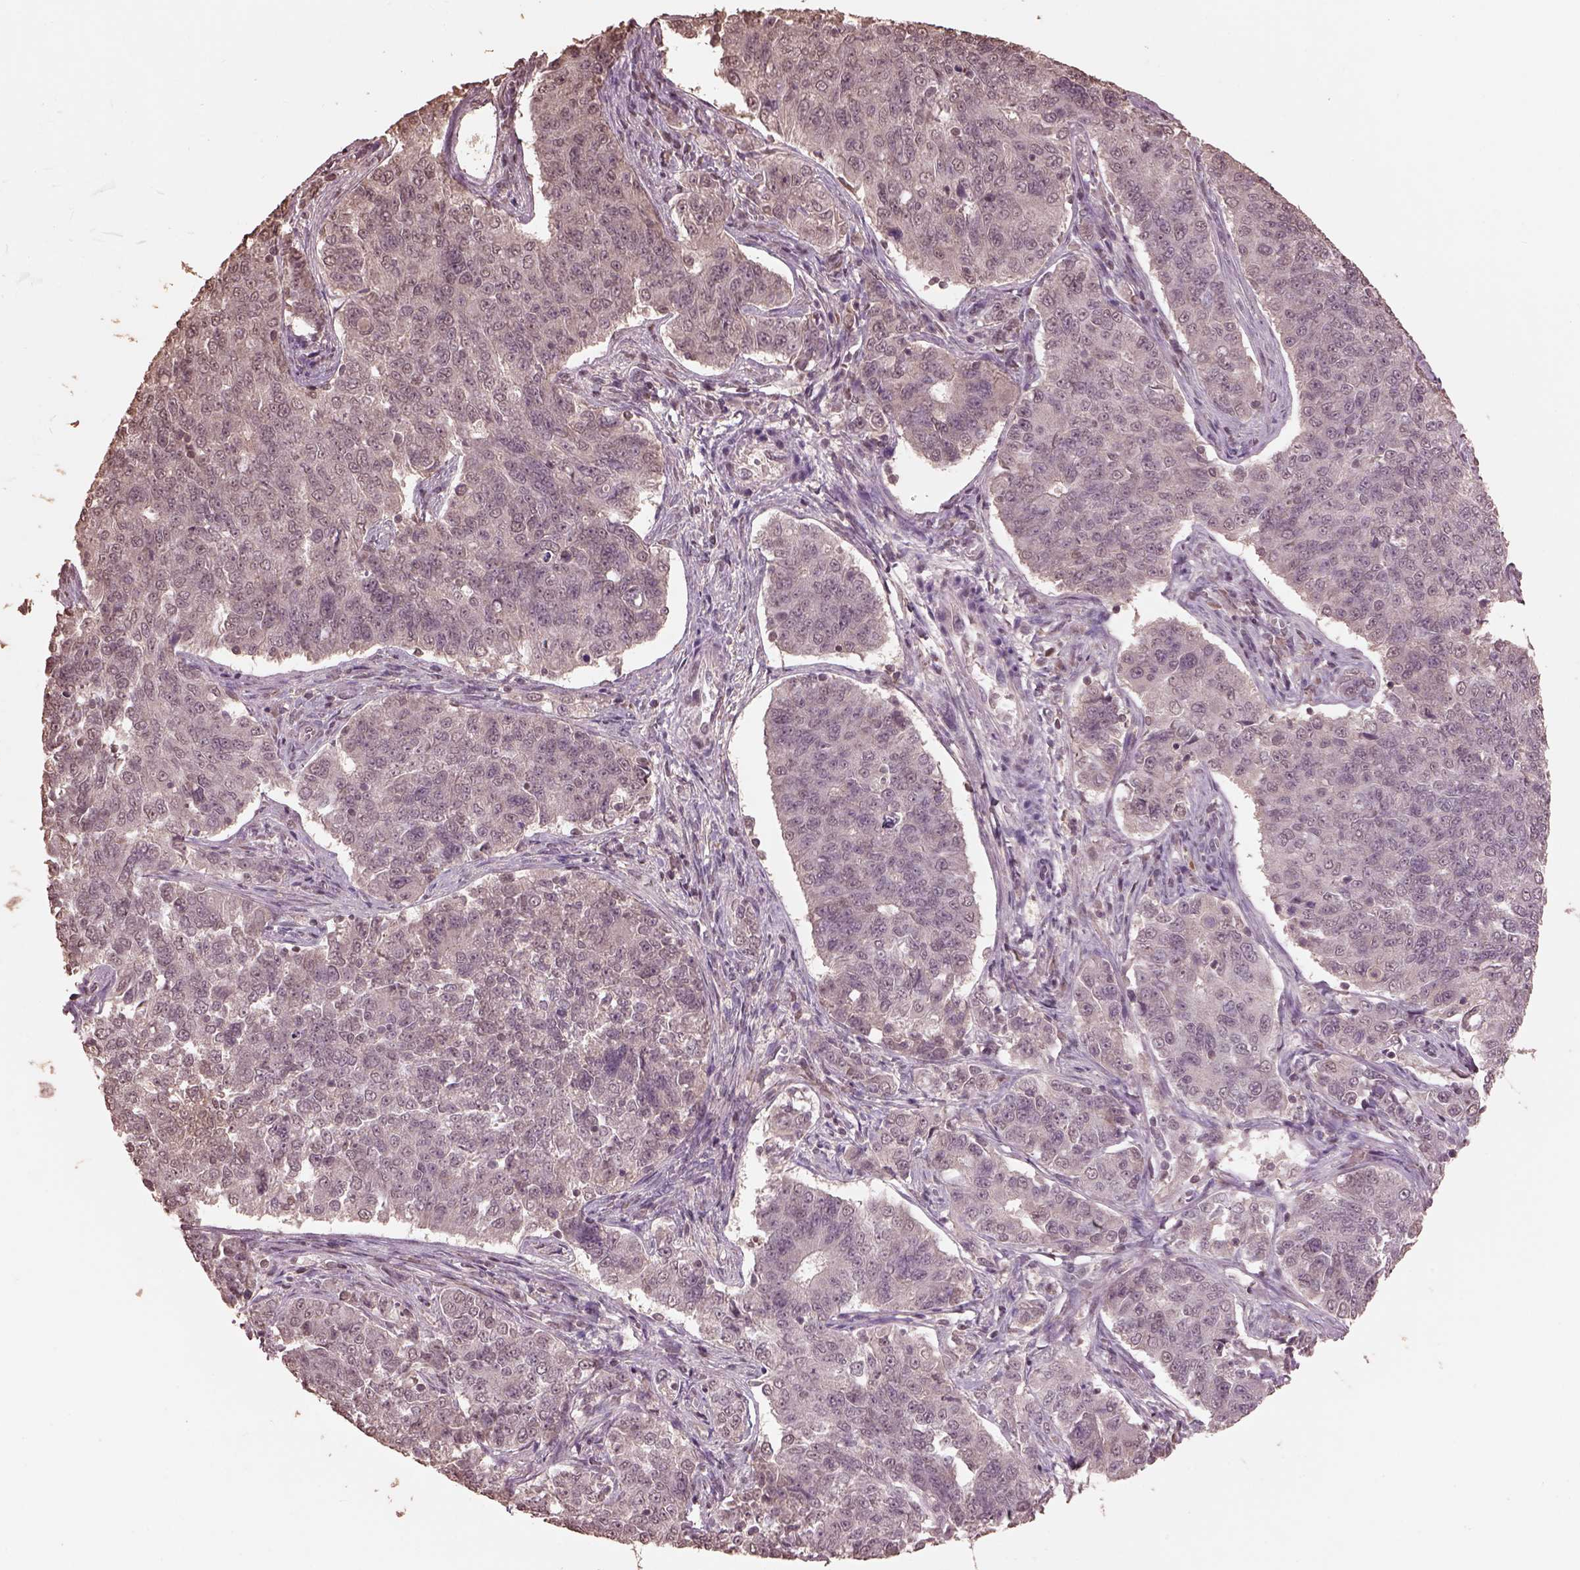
{"staining": {"intensity": "negative", "quantity": "none", "location": "none"}, "tissue": "endometrial cancer", "cell_type": "Tumor cells", "image_type": "cancer", "snomed": [{"axis": "morphology", "description": "Adenocarcinoma, NOS"}, {"axis": "topography", "description": "Endometrium"}], "caption": "This is a photomicrograph of IHC staining of endometrial cancer (adenocarcinoma), which shows no positivity in tumor cells.", "gene": "CPT1C", "patient": {"sex": "female", "age": 43}}